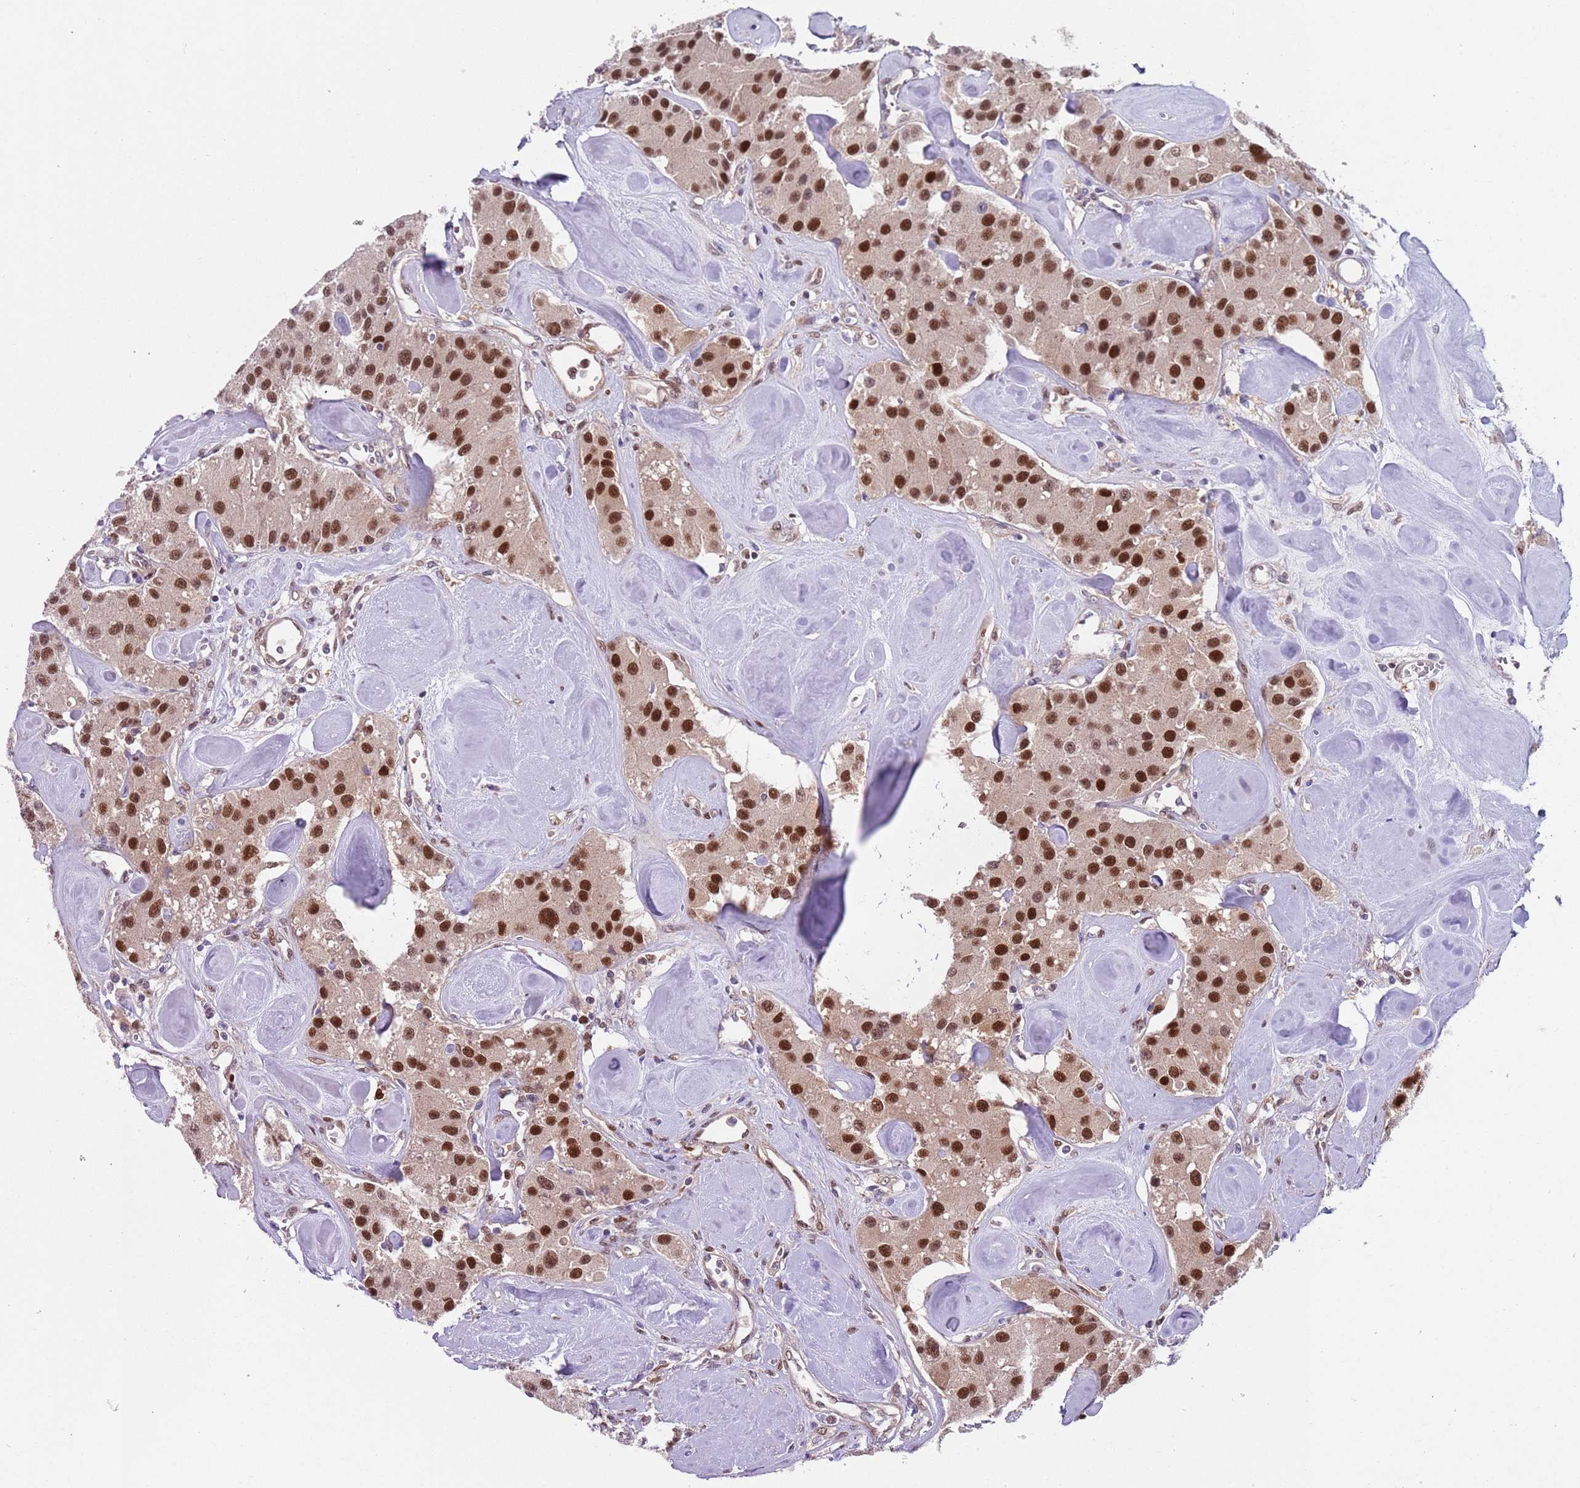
{"staining": {"intensity": "strong", "quantity": "25%-75%", "location": "nuclear"}, "tissue": "carcinoid", "cell_type": "Tumor cells", "image_type": "cancer", "snomed": [{"axis": "morphology", "description": "Carcinoid, malignant, NOS"}, {"axis": "topography", "description": "Pancreas"}], "caption": "A brown stain highlights strong nuclear positivity of a protein in carcinoid (malignant) tumor cells.", "gene": "RMND5B", "patient": {"sex": "male", "age": 41}}